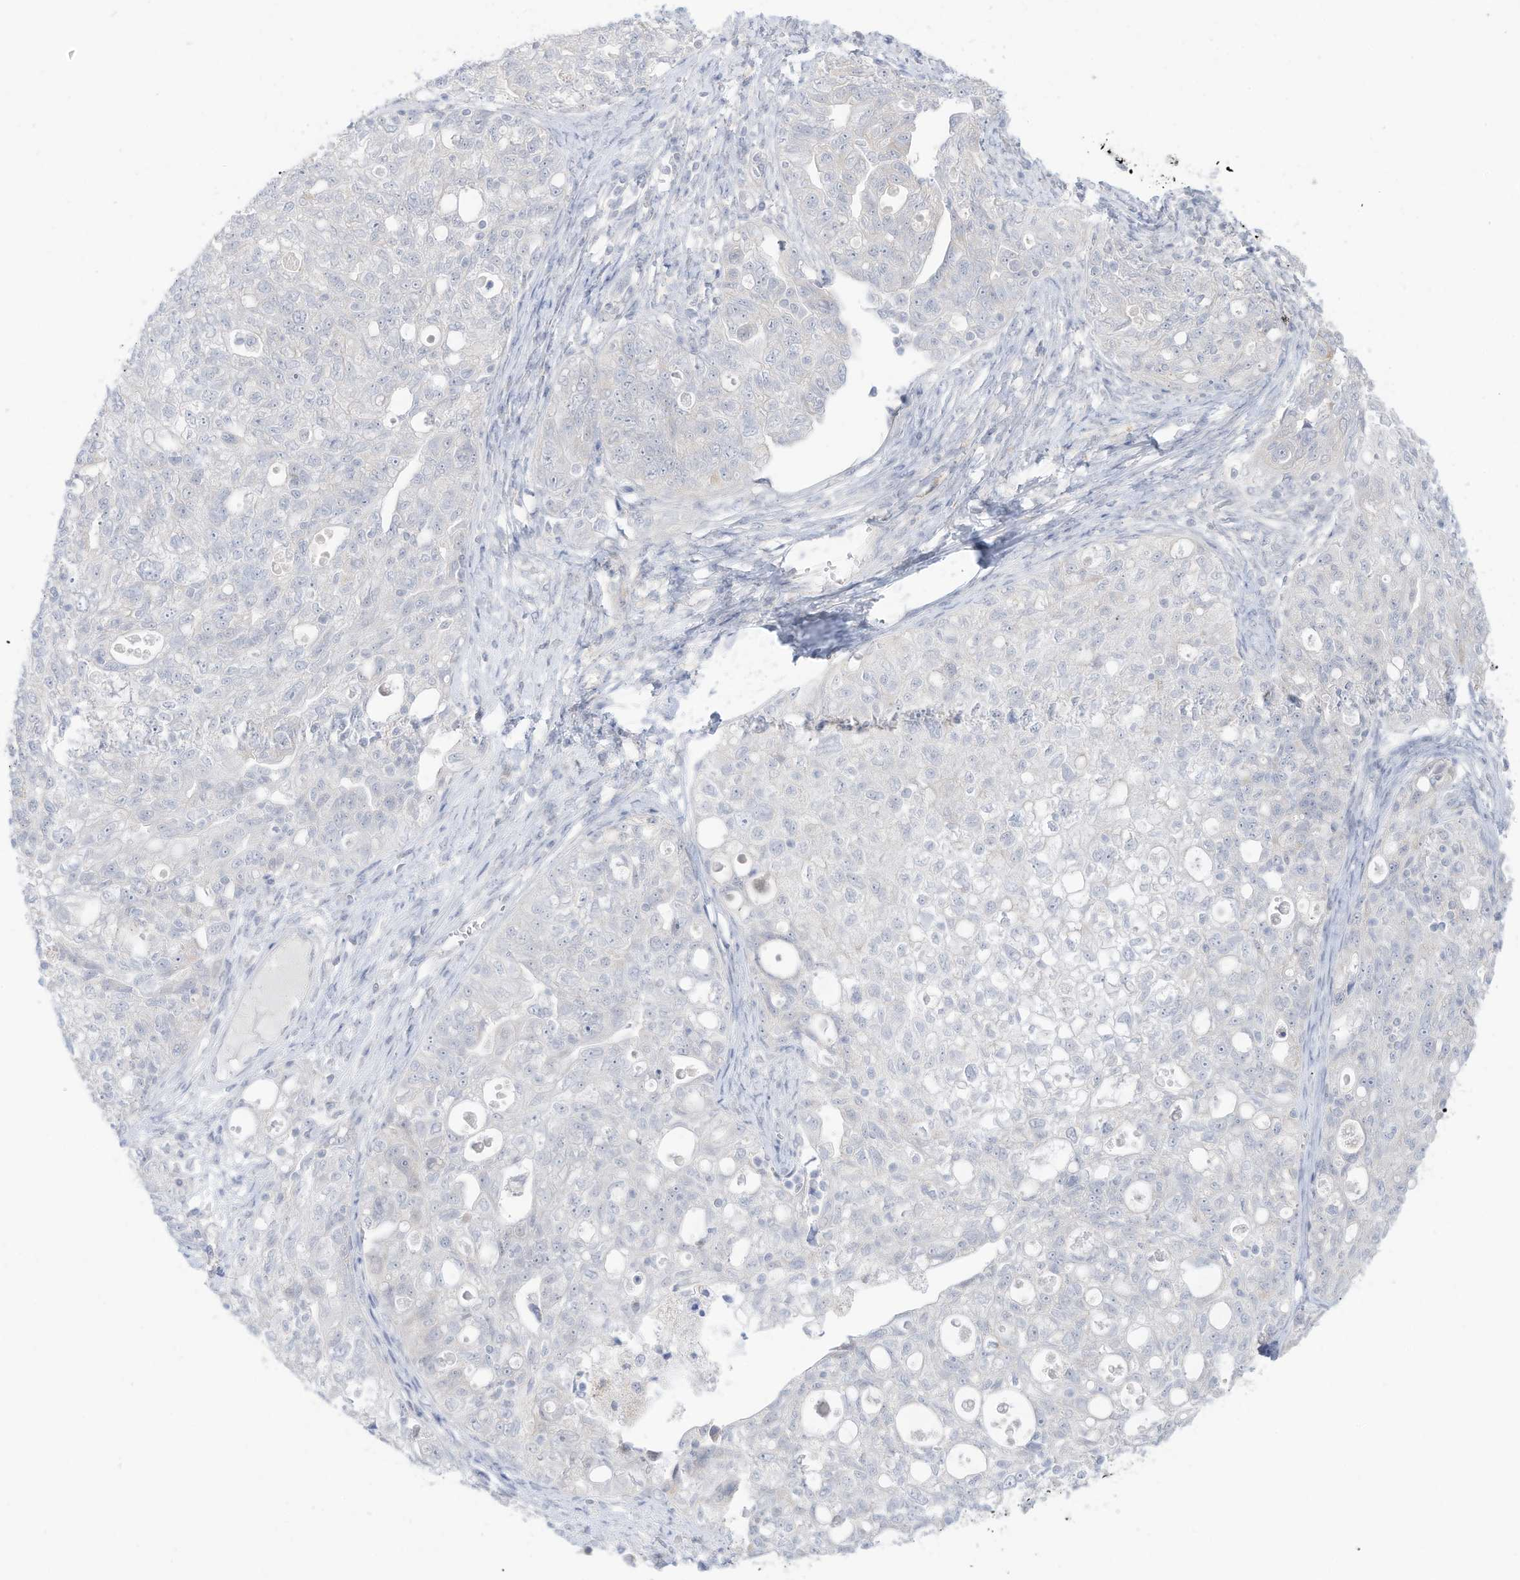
{"staining": {"intensity": "negative", "quantity": "none", "location": "none"}, "tissue": "ovarian cancer", "cell_type": "Tumor cells", "image_type": "cancer", "snomed": [{"axis": "morphology", "description": "Carcinoma, NOS"}, {"axis": "morphology", "description": "Cystadenocarcinoma, serous, NOS"}, {"axis": "topography", "description": "Ovary"}], "caption": "Immunohistochemistry (IHC) of human ovarian cancer shows no expression in tumor cells. Nuclei are stained in blue.", "gene": "OGT", "patient": {"sex": "female", "age": 69}}